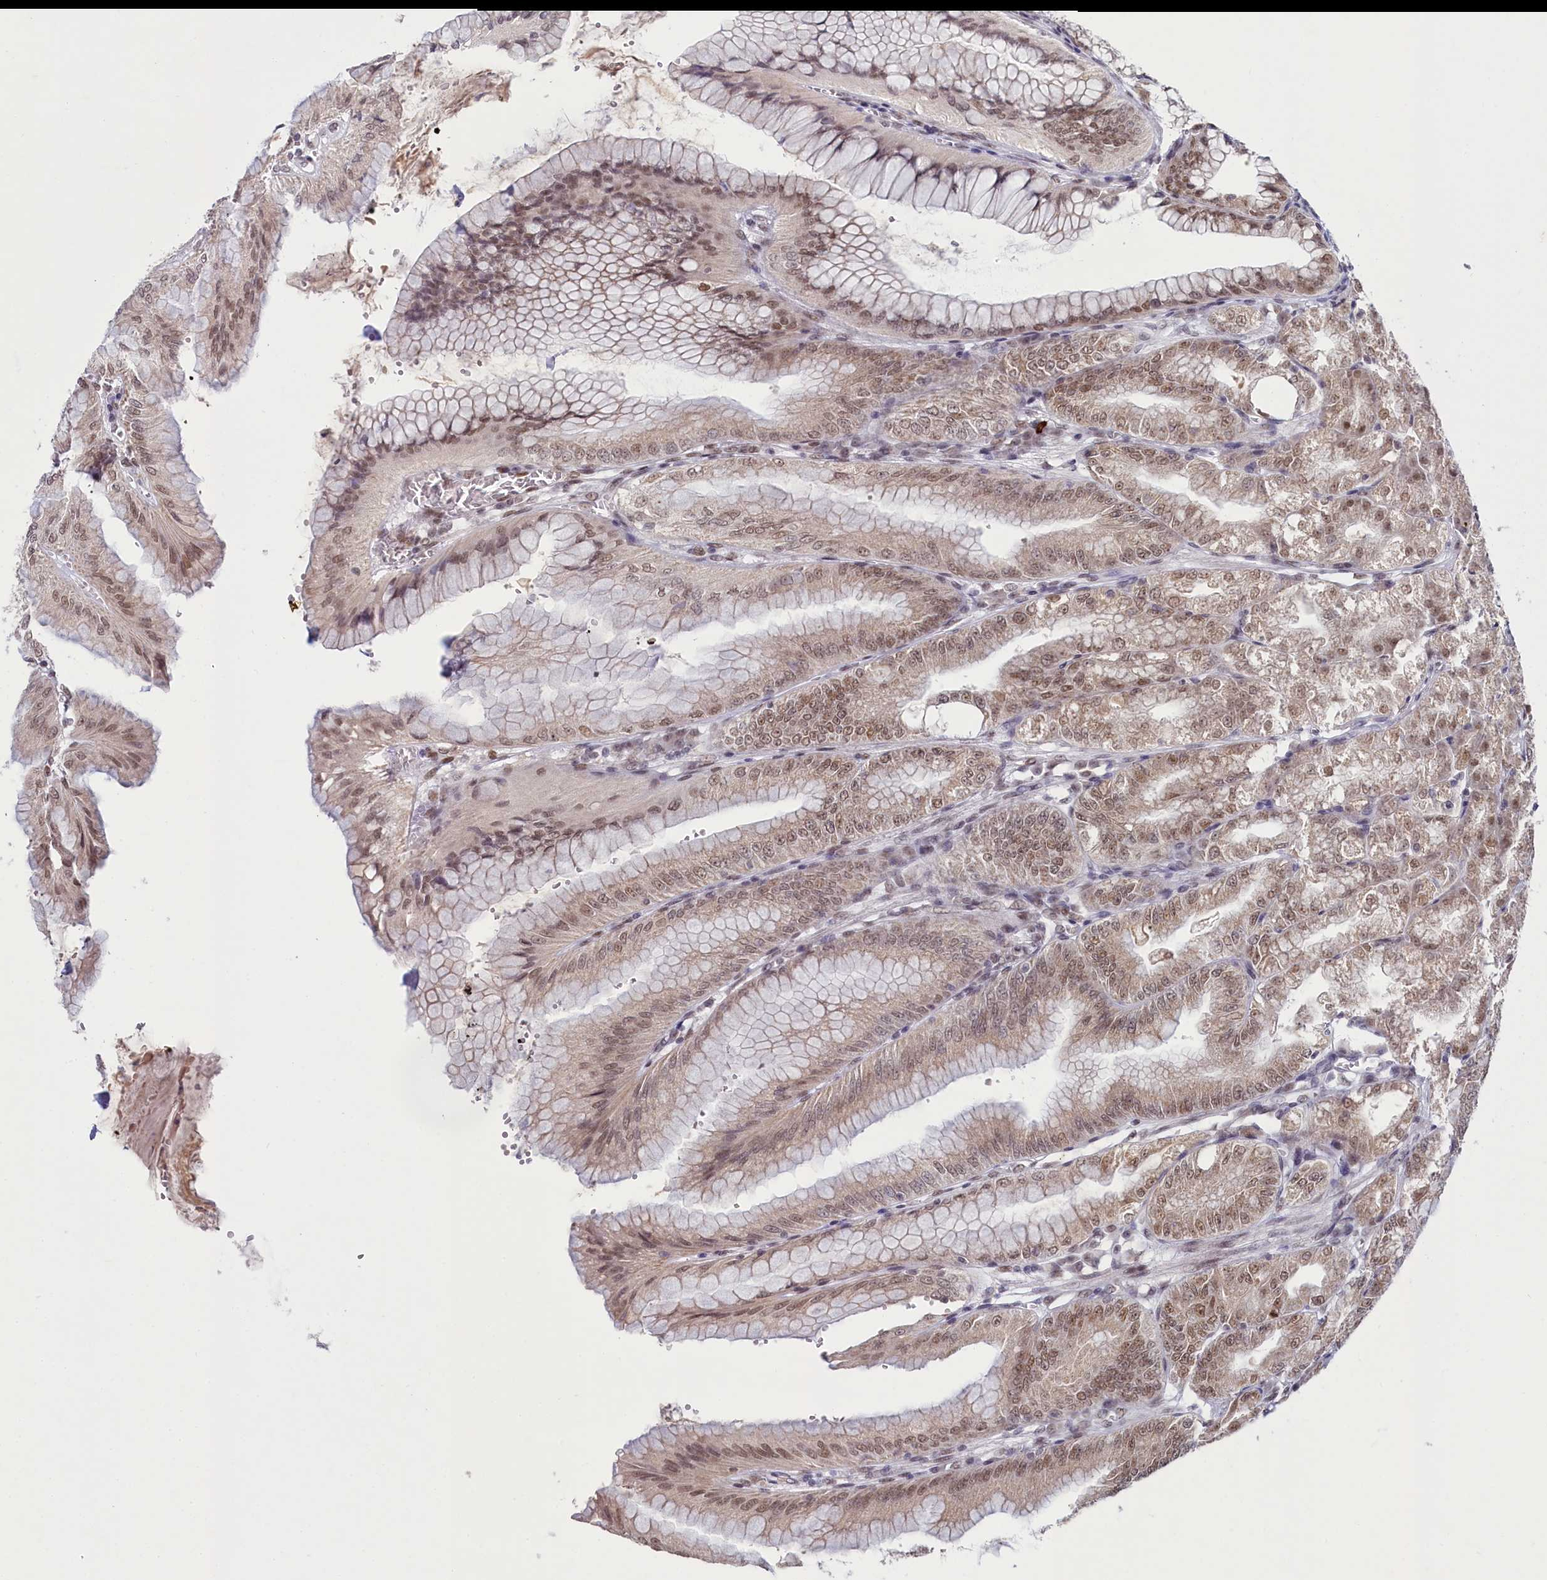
{"staining": {"intensity": "moderate", "quantity": ">75%", "location": "cytoplasmic/membranous,nuclear"}, "tissue": "stomach", "cell_type": "Glandular cells", "image_type": "normal", "snomed": [{"axis": "morphology", "description": "Normal tissue, NOS"}, {"axis": "topography", "description": "Stomach, lower"}], "caption": "The photomicrograph exhibits a brown stain indicating the presence of a protein in the cytoplasmic/membranous,nuclear of glandular cells in stomach. (Brightfield microscopy of DAB IHC at high magnification).", "gene": "PPHLN1", "patient": {"sex": "male", "age": 71}}